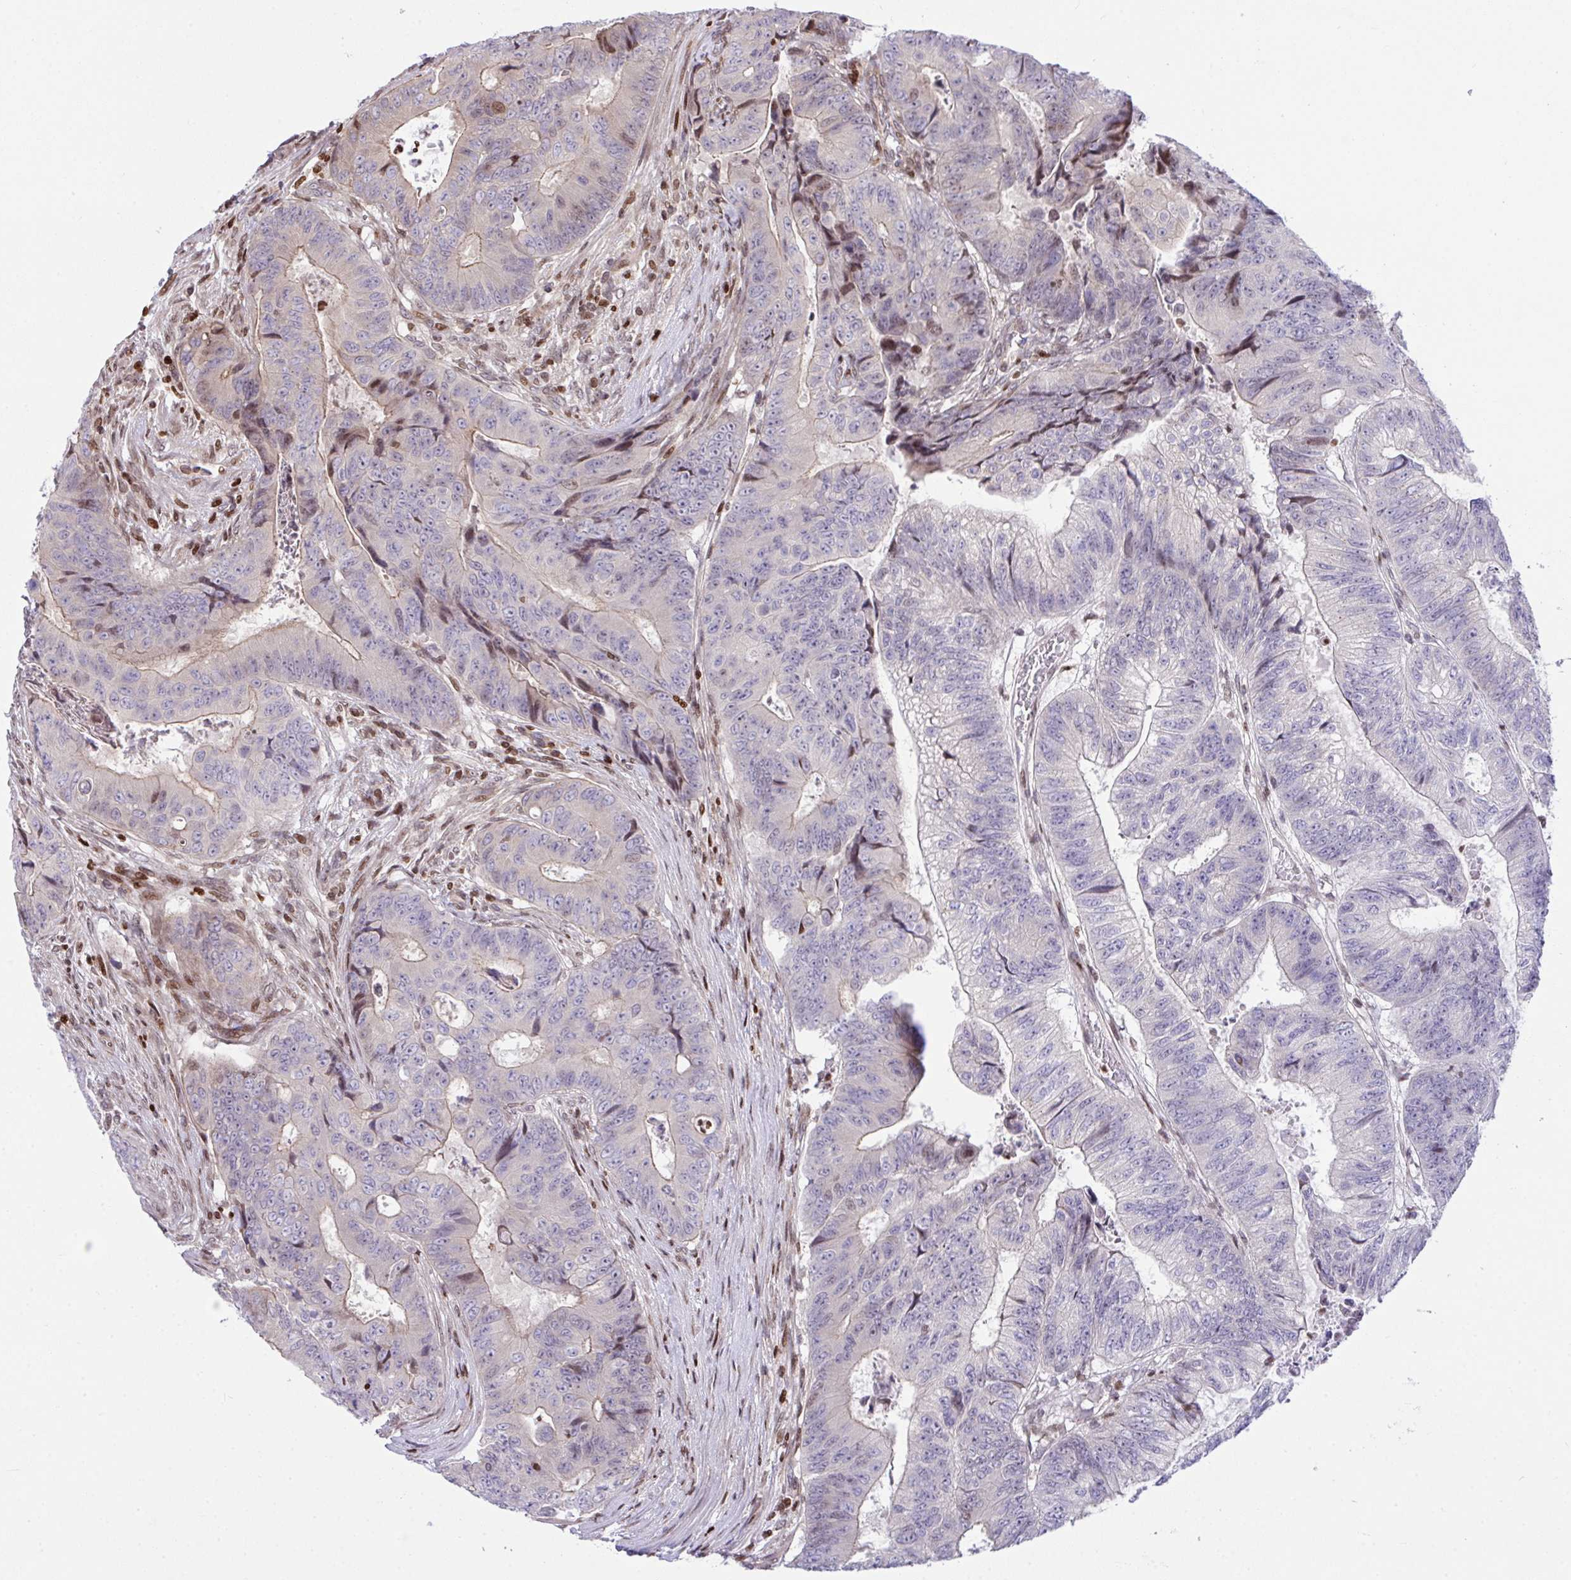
{"staining": {"intensity": "moderate", "quantity": "<25%", "location": "nuclear"}, "tissue": "colorectal cancer", "cell_type": "Tumor cells", "image_type": "cancer", "snomed": [{"axis": "morphology", "description": "Adenocarcinoma, NOS"}, {"axis": "topography", "description": "Colon"}], "caption": "Moderate nuclear protein staining is appreciated in approximately <25% of tumor cells in colorectal cancer (adenocarcinoma).", "gene": "RAPGEF5", "patient": {"sex": "female", "age": 48}}